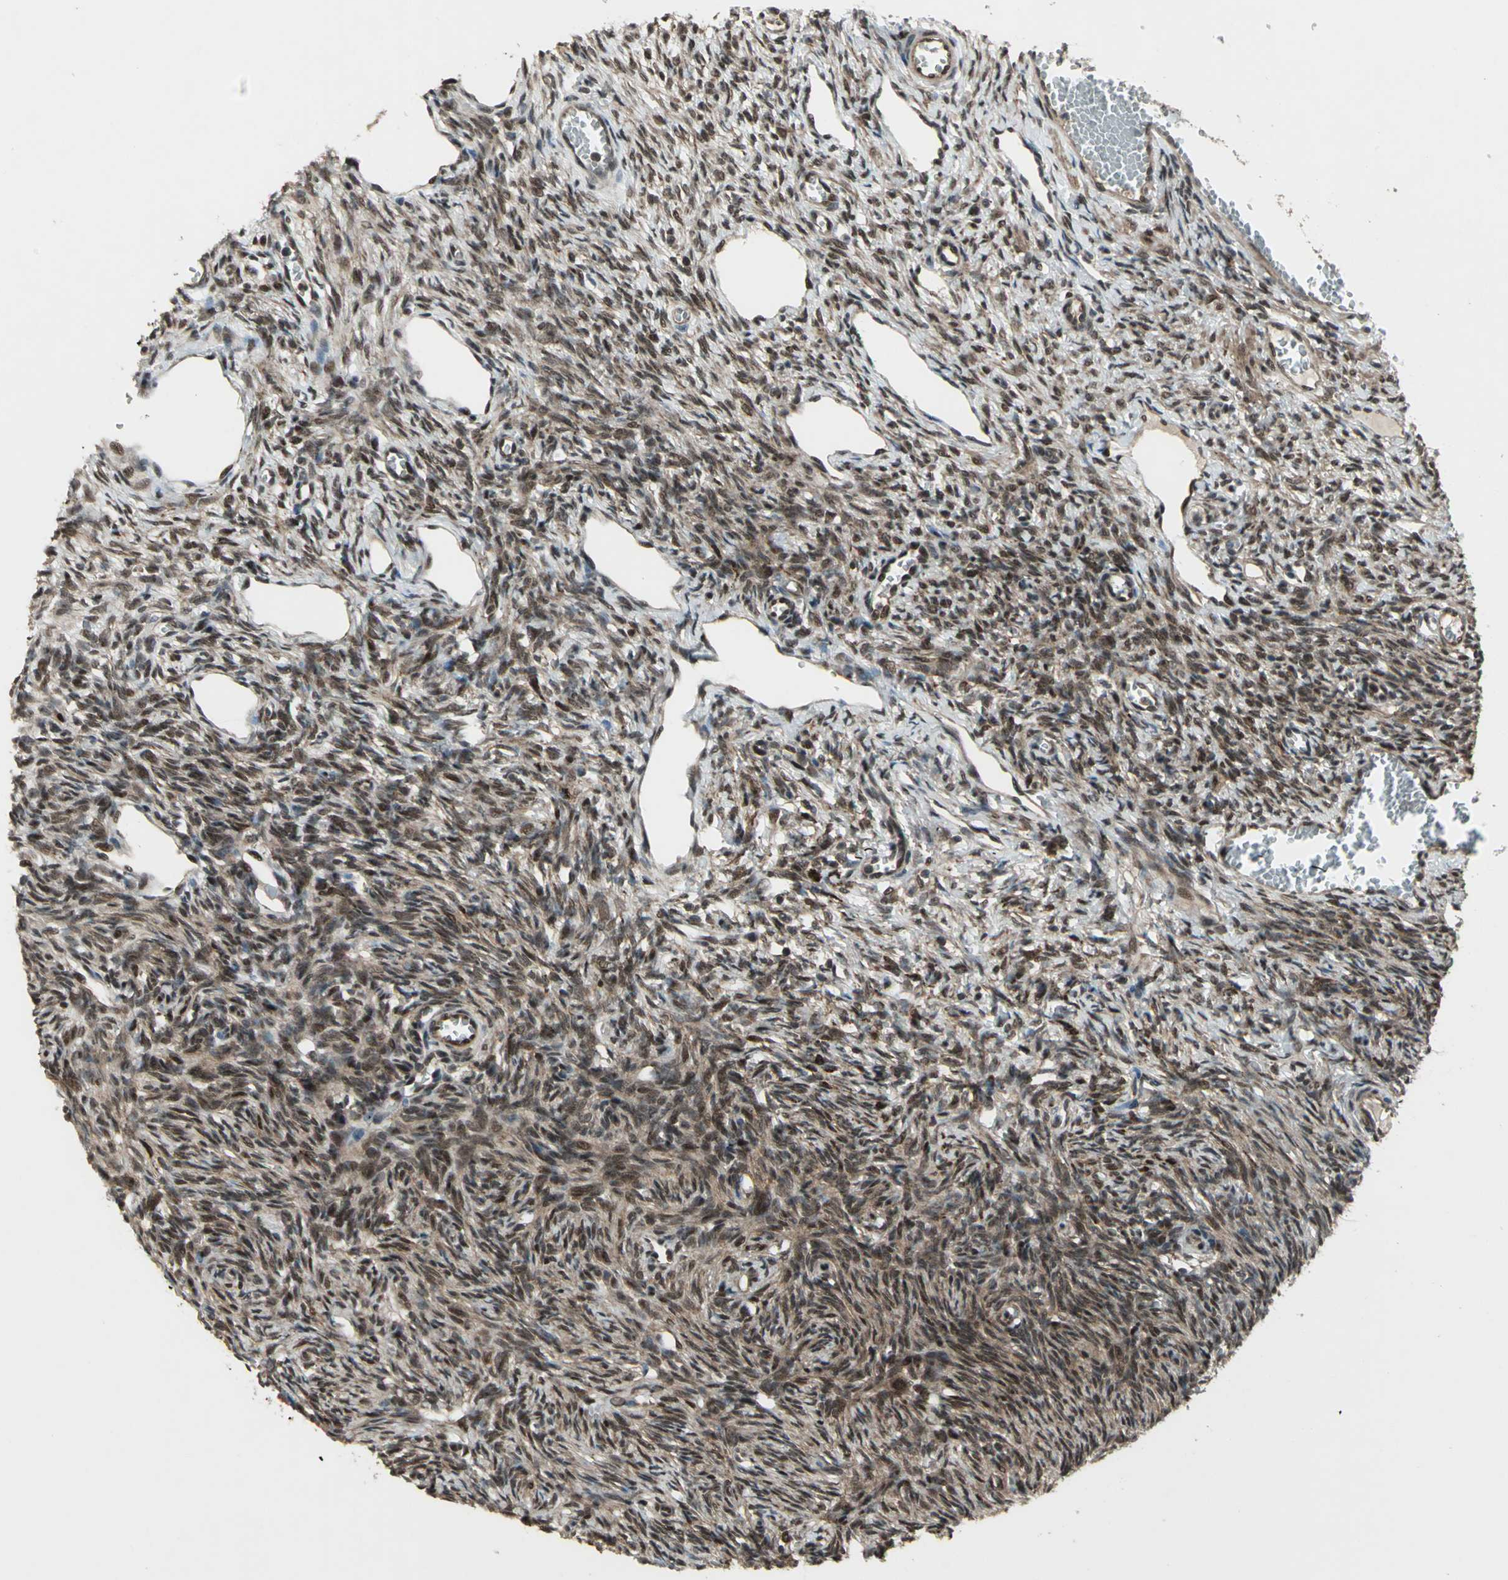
{"staining": {"intensity": "moderate", "quantity": "25%-75%", "location": "cytoplasmic/membranous,nuclear"}, "tissue": "ovary", "cell_type": "Ovarian stroma cells", "image_type": "normal", "snomed": [{"axis": "morphology", "description": "Normal tissue, NOS"}, {"axis": "topography", "description": "Ovary"}], "caption": "A histopathology image showing moderate cytoplasmic/membranous,nuclear positivity in about 25%-75% of ovarian stroma cells in normal ovary, as visualized by brown immunohistochemical staining.", "gene": "COPS5", "patient": {"sex": "female", "age": 33}}